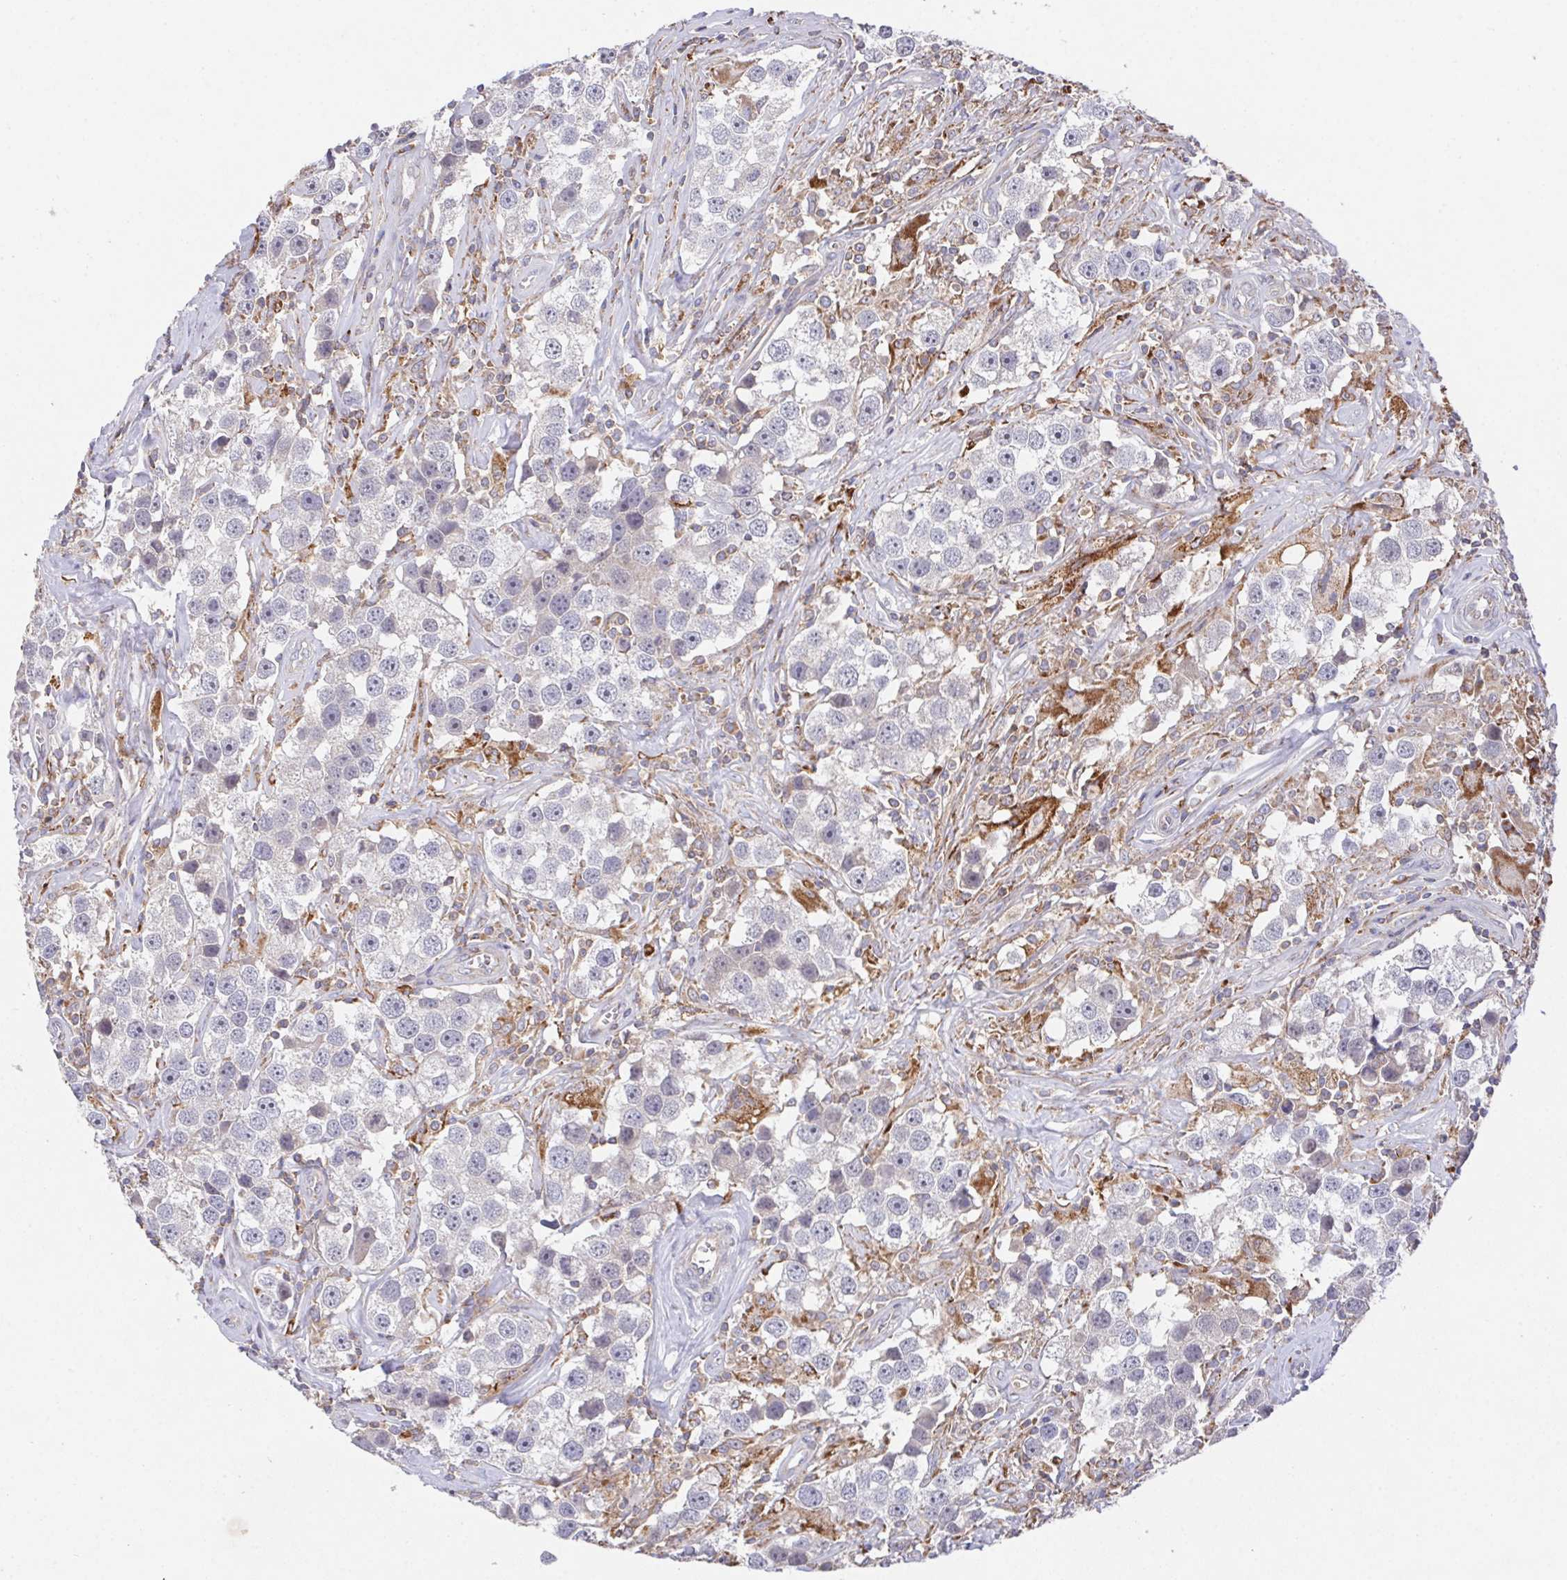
{"staining": {"intensity": "negative", "quantity": "none", "location": "none"}, "tissue": "testis cancer", "cell_type": "Tumor cells", "image_type": "cancer", "snomed": [{"axis": "morphology", "description": "Seminoma, NOS"}, {"axis": "topography", "description": "Testis"}], "caption": "Immunohistochemistry (IHC) photomicrograph of neoplastic tissue: human seminoma (testis) stained with DAB (3,3'-diaminobenzidine) demonstrates no significant protein expression in tumor cells.", "gene": "FAM241A", "patient": {"sex": "male", "age": 49}}